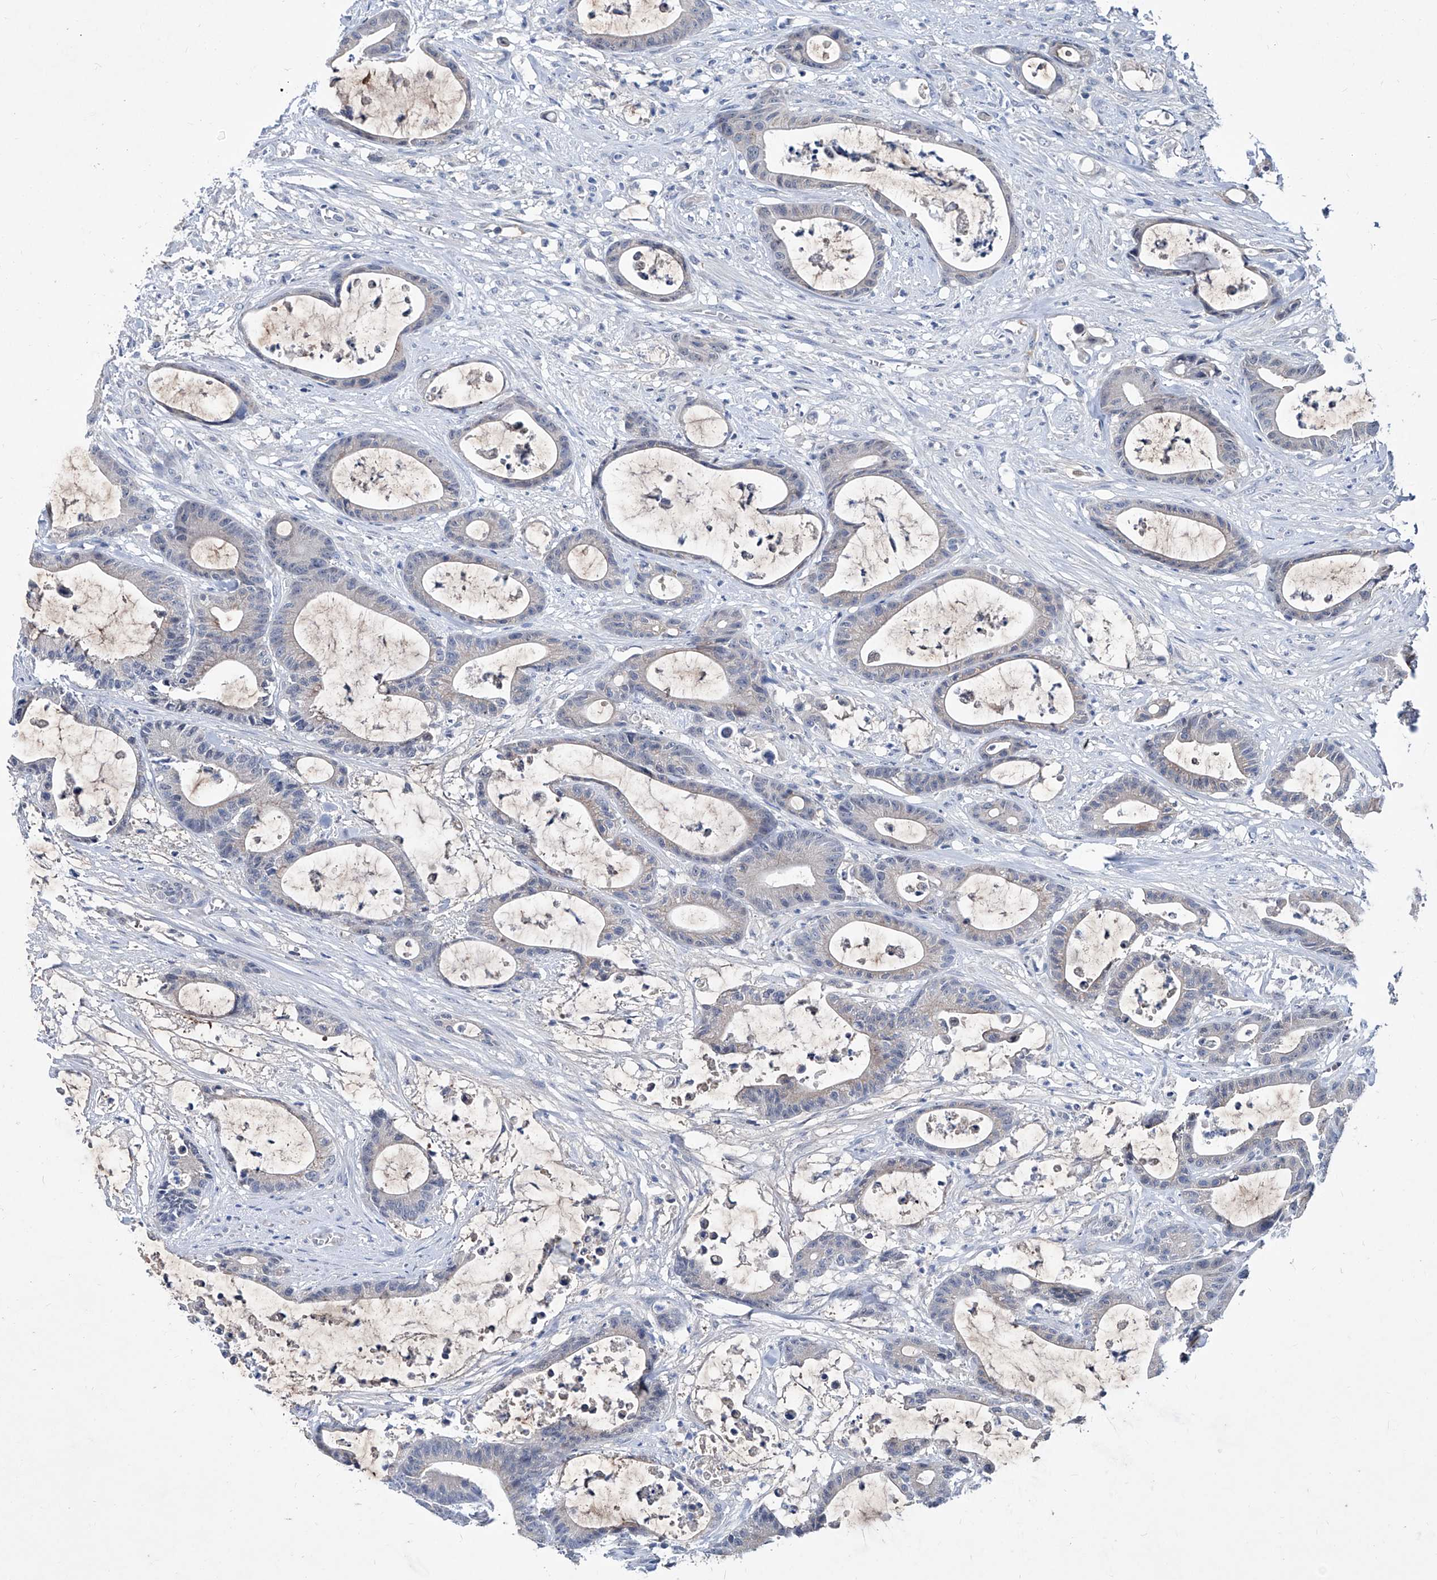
{"staining": {"intensity": "negative", "quantity": "none", "location": "none"}, "tissue": "colorectal cancer", "cell_type": "Tumor cells", "image_type": "cancer", "snomed": [{"axis": "morphology", "description": "Adenocarcinoma, NOS"}, {"axis": "topography", "description": "Colon"}], "caption": "Tumor cells are negative for protein expression in human adenocarcinoma (colorectal).", "gene": "KLHL17", "patient": {"sex": "female", "age": 84}}